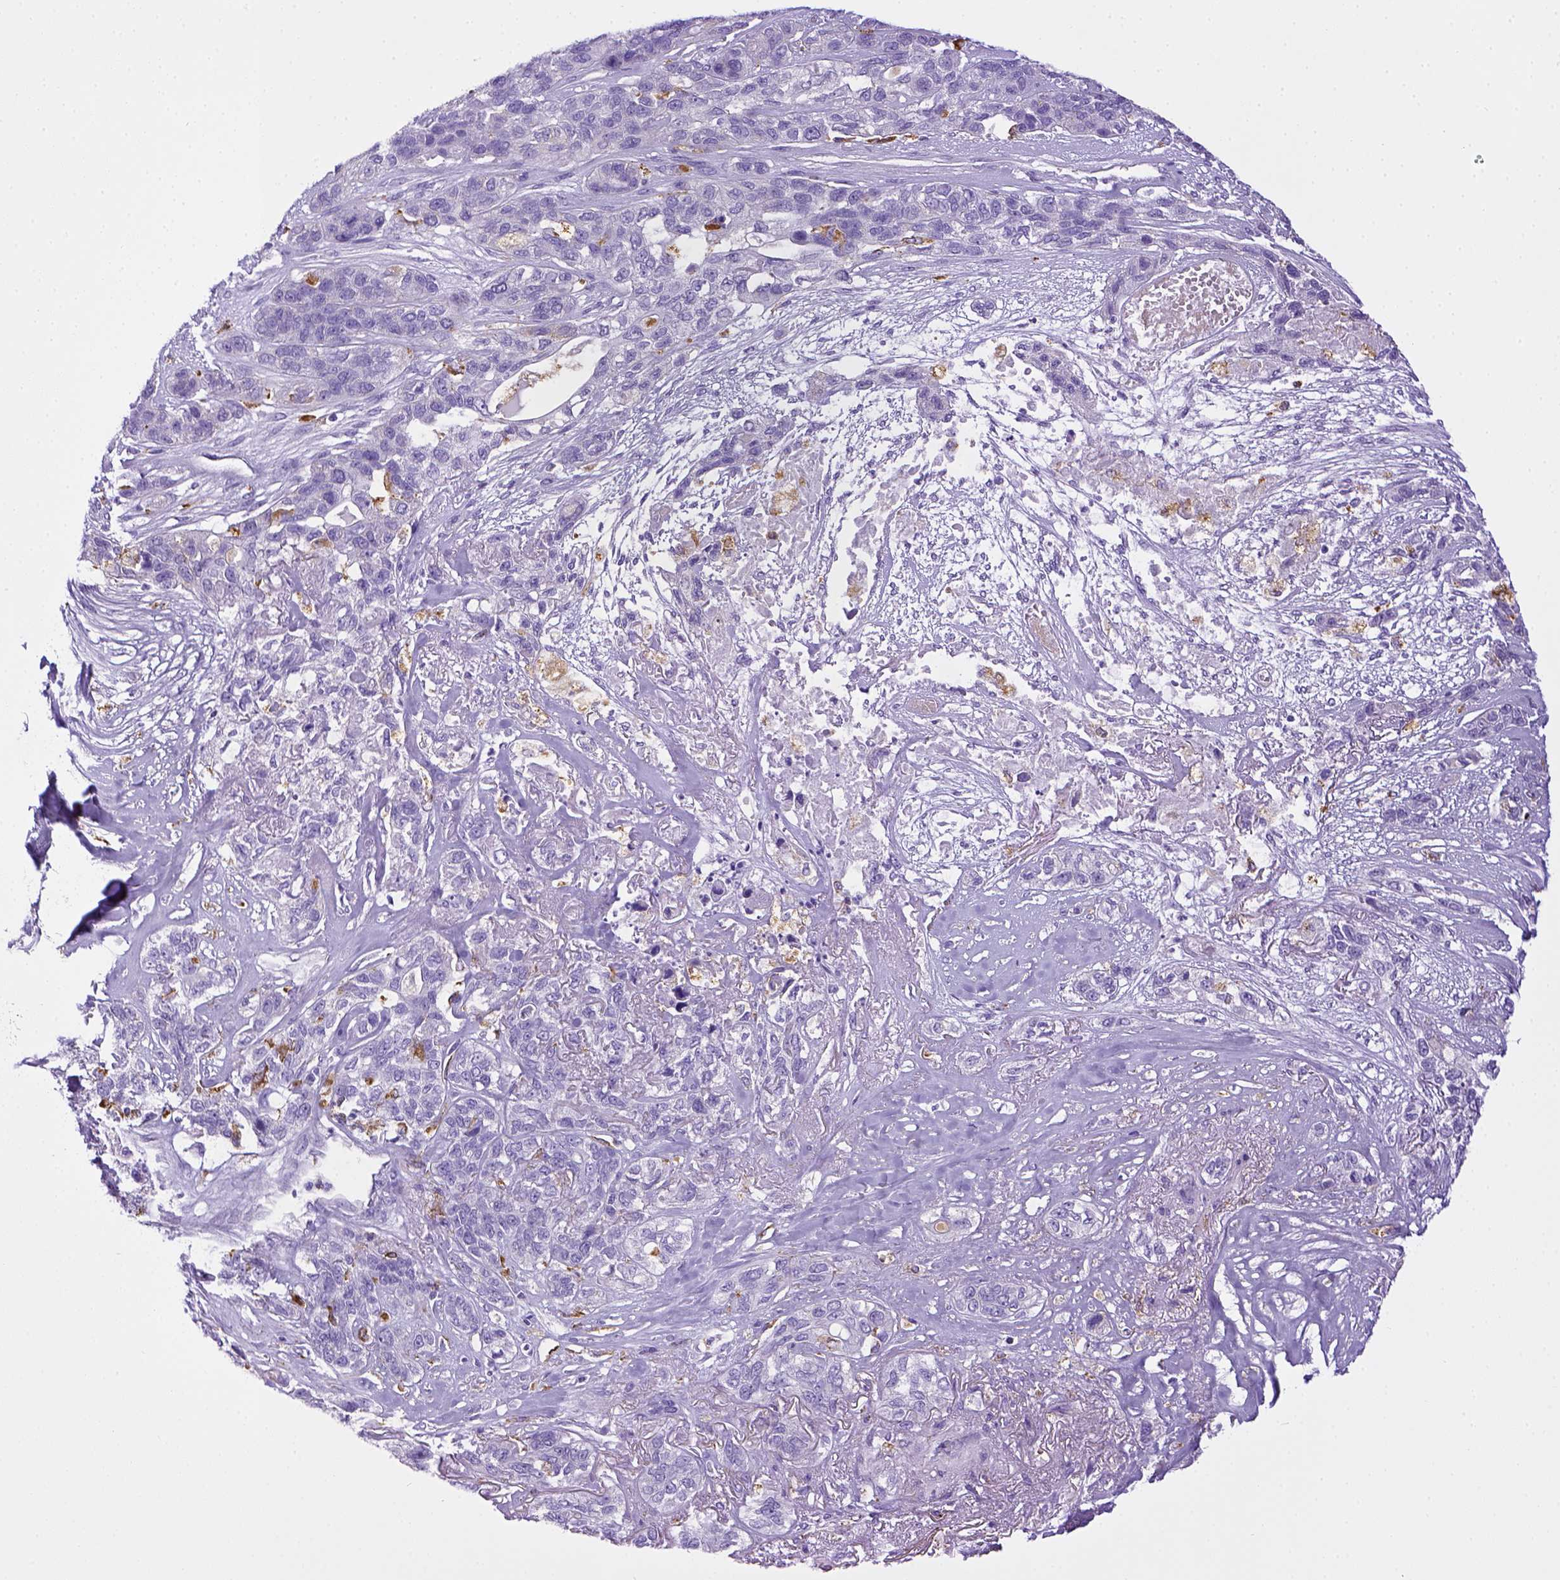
{"staining": {"intensity": "negative", "quantity": "none", "location": "none"}, "tissue": "lung cancer", "cell_type": "Tumor cells", "image_type": "cancer", "snomed": [{"axis": "morphology", "description": "Squamous cell carcinoma, NOS"}, {"axis": "topography", "description": "Lung"}], "caption": "Tumor cells are negative for protein expression in human squamous cell carcinoma (lung).", "gene": "CD68", "patient": {"sex": "female", "age": 70}}